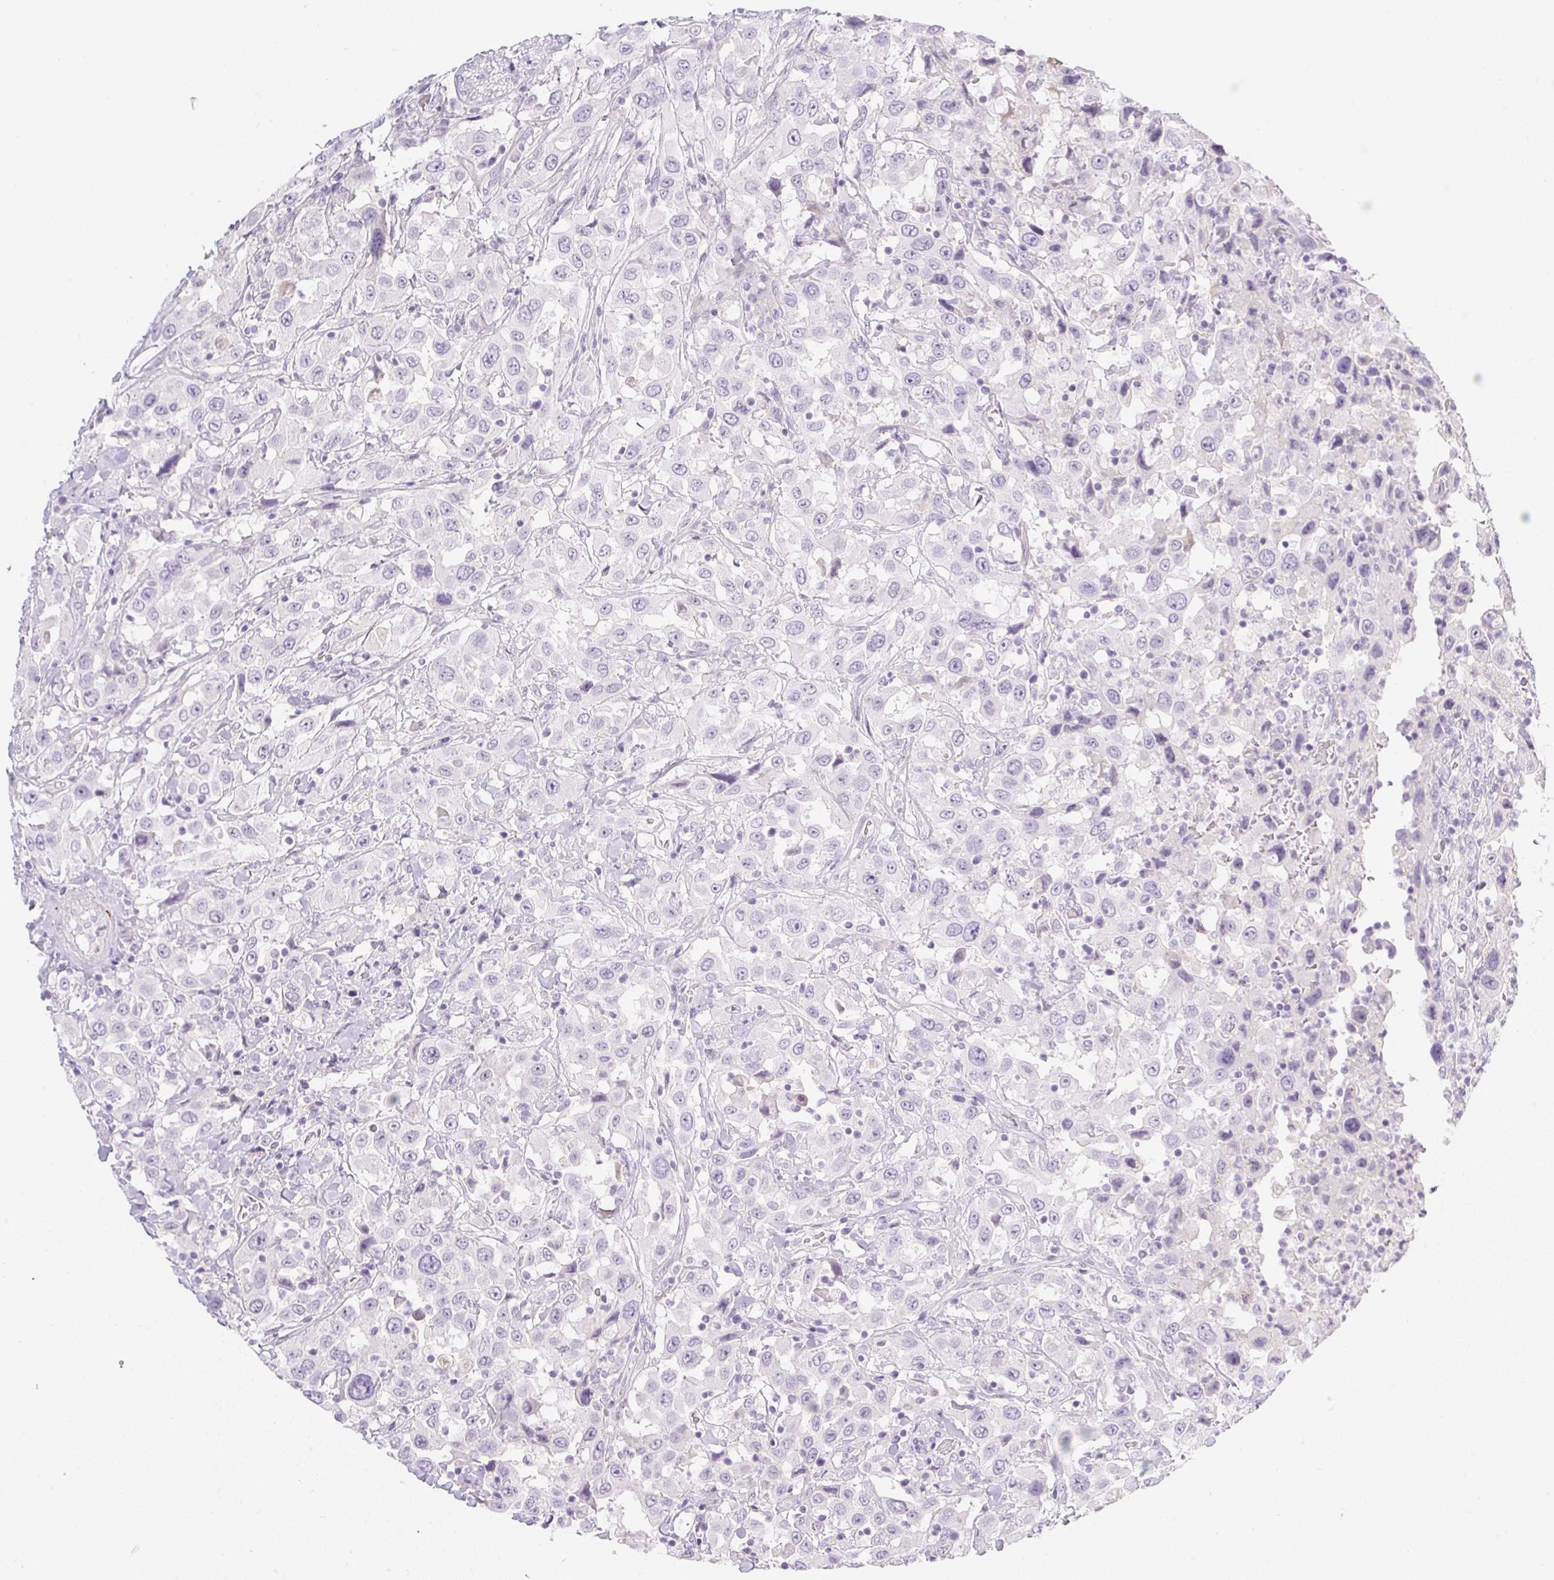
{"staining": {"intensity": "negative", "quantity": "none", "location": "none"}, "tissue": "urothelial cancer", "cell_type": "Tumor cells", "image_type": "cancer", "snomed": [{"axis": "morphology", "description": "Urothelial carcinoma, High grade"}, {"axis": "topography", "description": "Urinary bladder"}], "caption": "Human urothelial carcinoma (high-grade) stained for a protein using immunohistochemistry reveals no positivity in tumor cells.", "gene": "MIA2", "patient": {"sex": "male", "age": 61}}